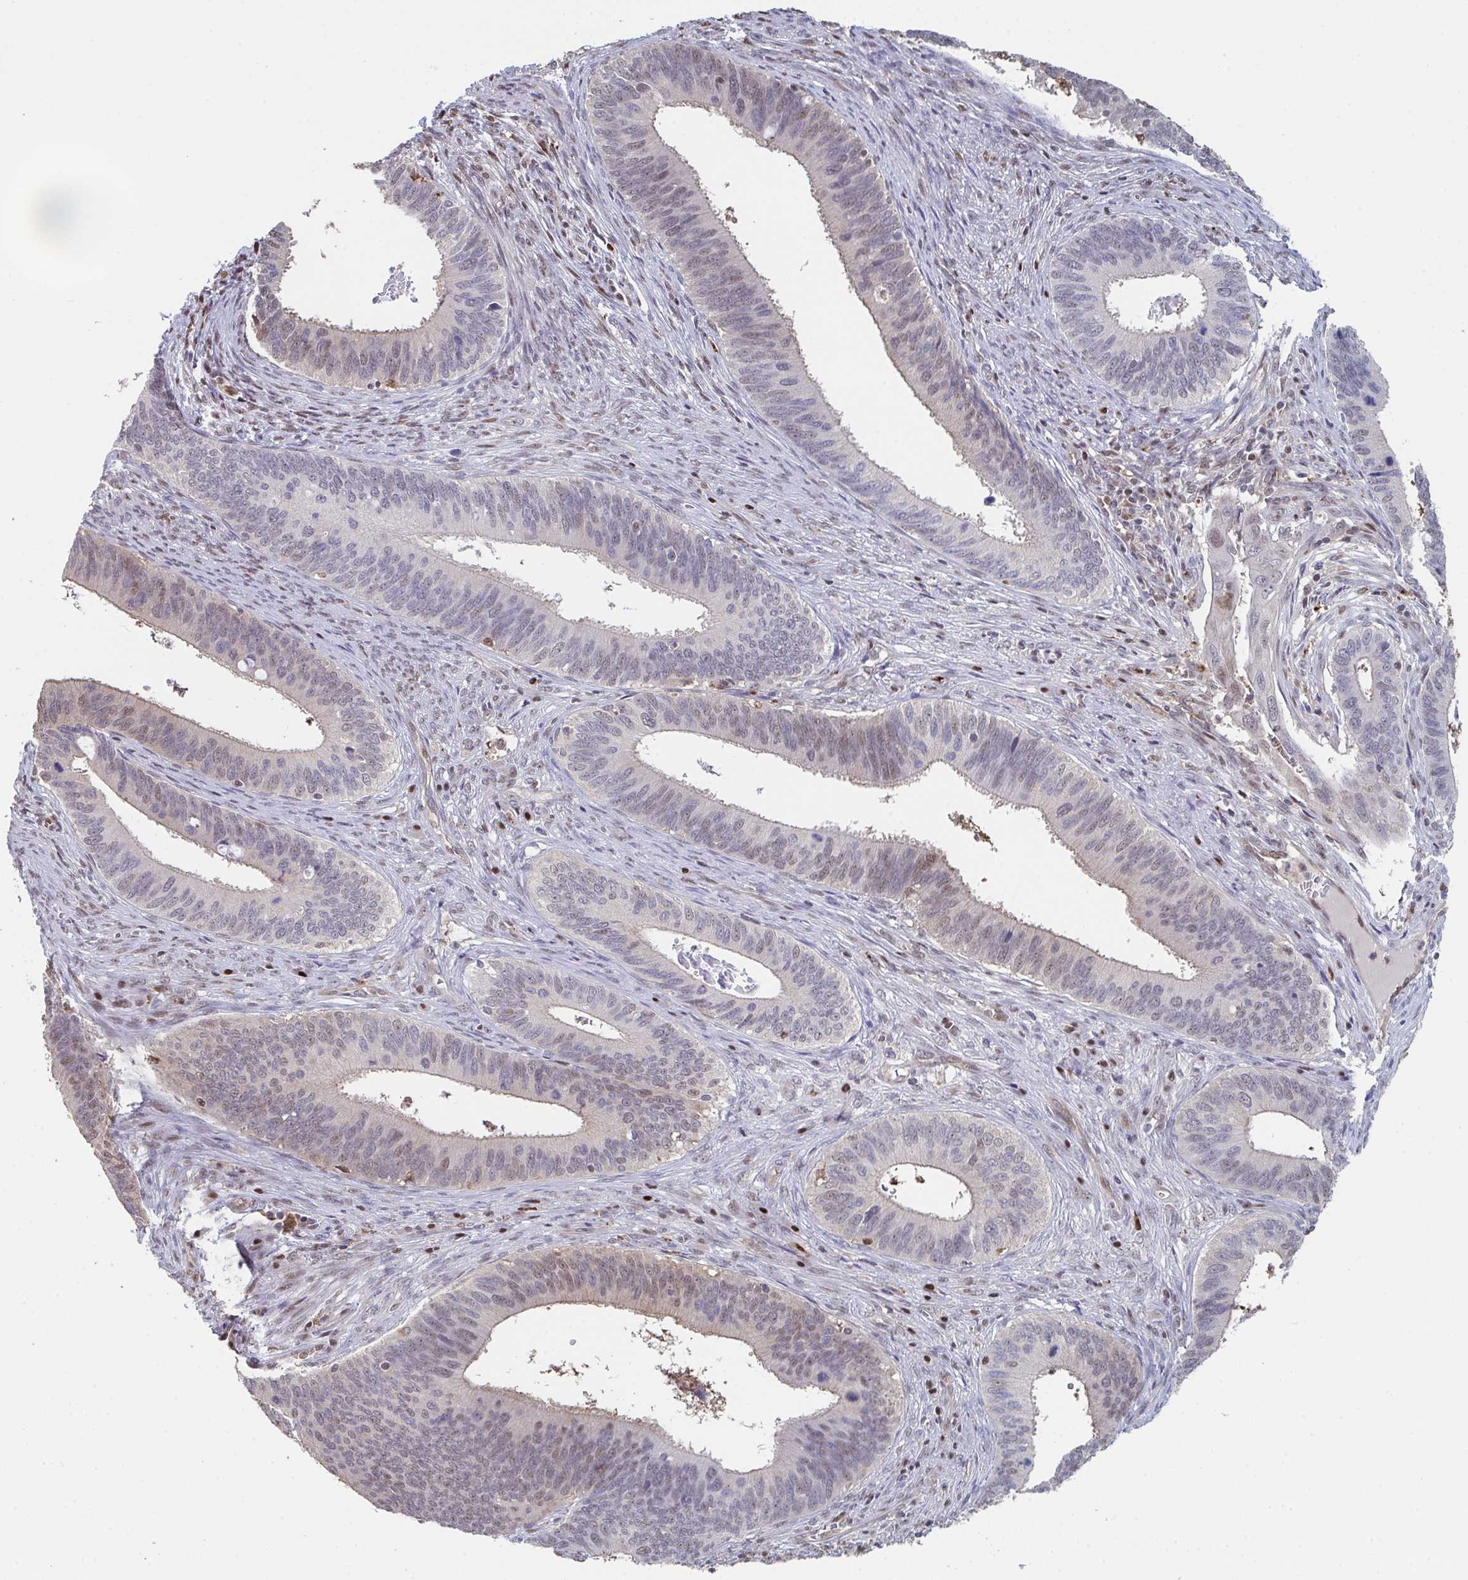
{"staining": {"intensity": "weak", "quantity": "25%-75%", "location": "nuclear"}, "tissue": "cervical cancer", "cell_type": "Tumor cells", "image_type": "cancer", "snomed": [{"axis": "morphology", "description": "Adenocarcinoma, NOS"}, {"axis": "topography", "description": "Cervix"}], "caption": "A low amount of weak nuclear positivity is present in approximately 25%-75% of tumor cells in adenocarcinoma (cervical) tissue. (DAB = brown stain, brightfield microscopy at high magnification).", "gene": "ACD", "patient": {"sex": "female", "age": 42}}